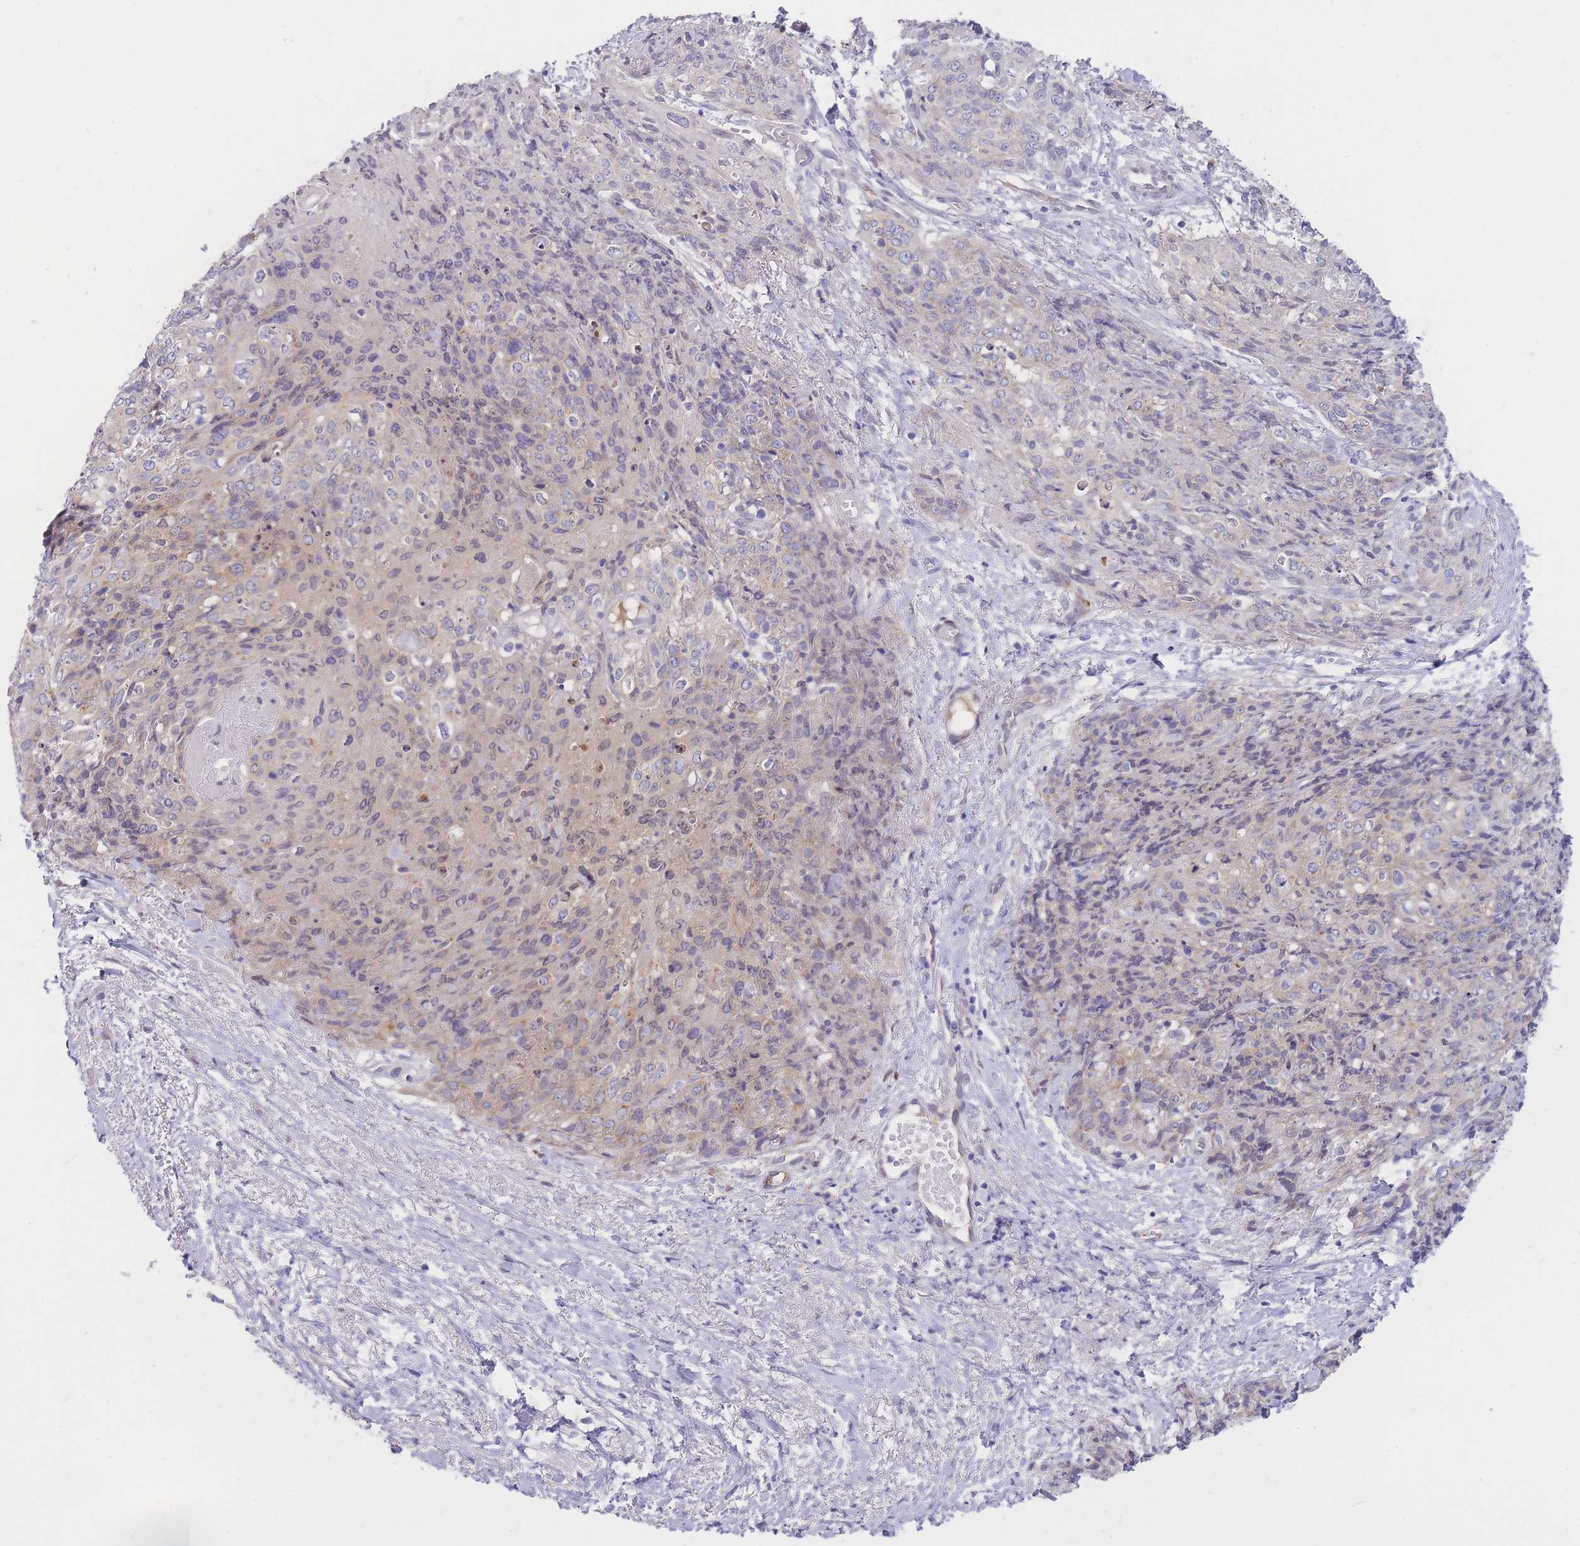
{"staining": {"intensity": "weak", "quantity": "<25%", "location": "cytoplasmic/membranous,nuclear"}, "tissue": "skin cancer", "cell_type": "Tumor cells", "image_type": "cancer", "snomed": [{"axis": "morphology", "description": "Squamous cell carcinoma, NOS"}, {"axis": "topography", "description": "Skin"}, {"axis": "topography", "description": "Vulva"}], "caption": "Micrograph shows no significant protein staining in tumor cells of squamous cell carcinoma (skin). (DAB (3,3'-diaminobenzidine) immunohistochemistry (IHC) visualized using brightfield microscopy, high magnification).", "gene": "HOOK2", "patient": {"sex": "female", "age": 85}}